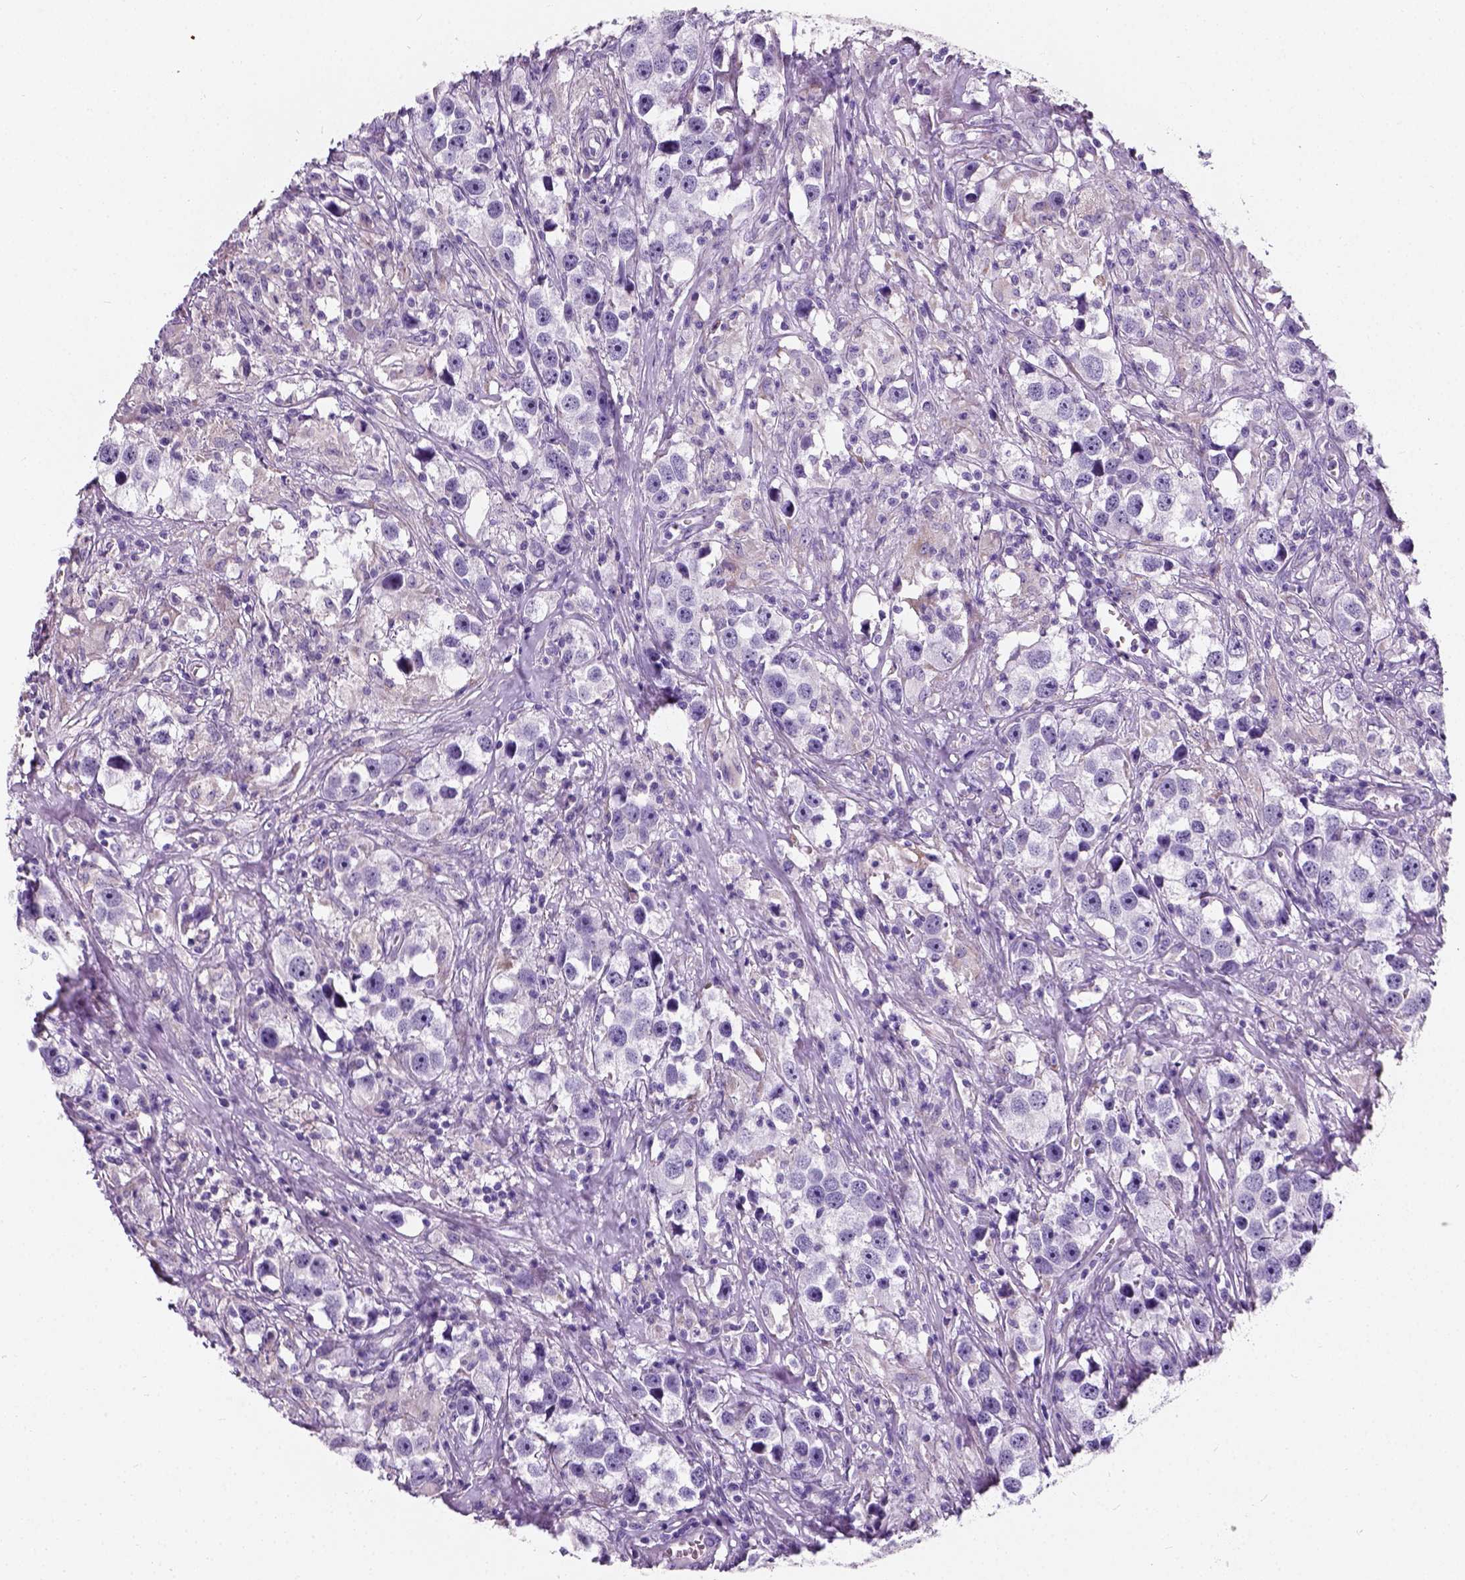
{"staining": {"intensity": "negative", "quantity": "none", "location": "none"}, "tissue": "testis cancer", "cell_type": "Tumor cells", "image_type": "cancer", "snomed": [{"axis": "morphology", "description": "Seminoma, NOS"}, {"axis": "topography", "description": "Testis"}], "caption": "DAB immunohistochemical staining of human seminoma (testis) reveals no significant positivity in tumor cells.", "gene": "CHODL", "patient": {"sex": "male", "age": 49}}